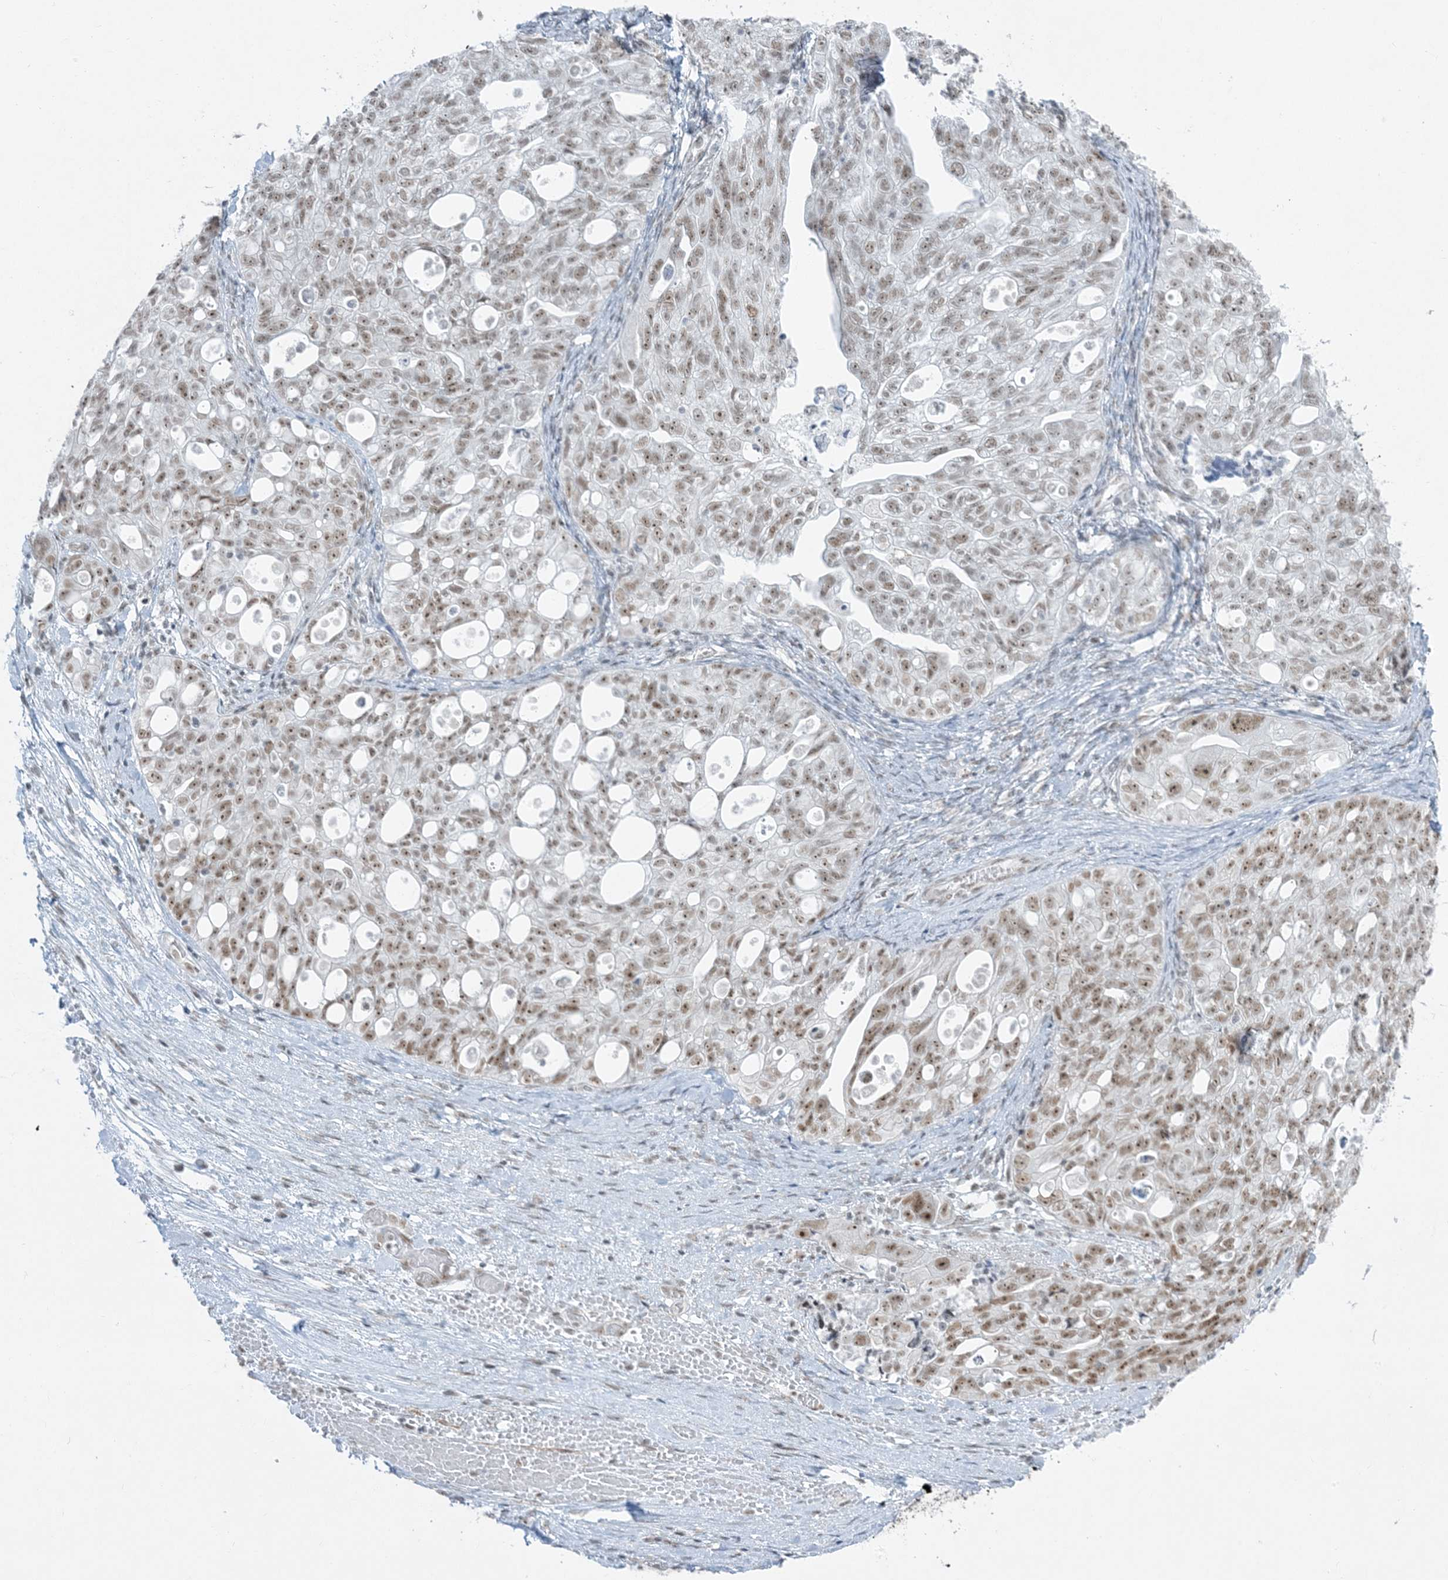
{"staining": {"intensity": "moderate", "quantity": ">75%", "location": "nuclear"}, "tissue": "ovarian cancer", "cell_type": "Tumor cells", "image_type": "cancer", "snomed": [{"axis": "morphology", "description": "Carcinoma, NOS"}, {"axis": "morphology", "description": "Cystadenocarcinoma, serous, NOS"}, {"axis": "topography", "description": "Ovary"}], "caption": "High-power microscopy captured an immunohistochemistry (IHC) image of ovarian serous cystadenocarcinoma, revealing moderate nuclear staining in about >75% of tumor cells.", "gene": "ZNF787", "patient": {"sex": "female", "age": 69}}